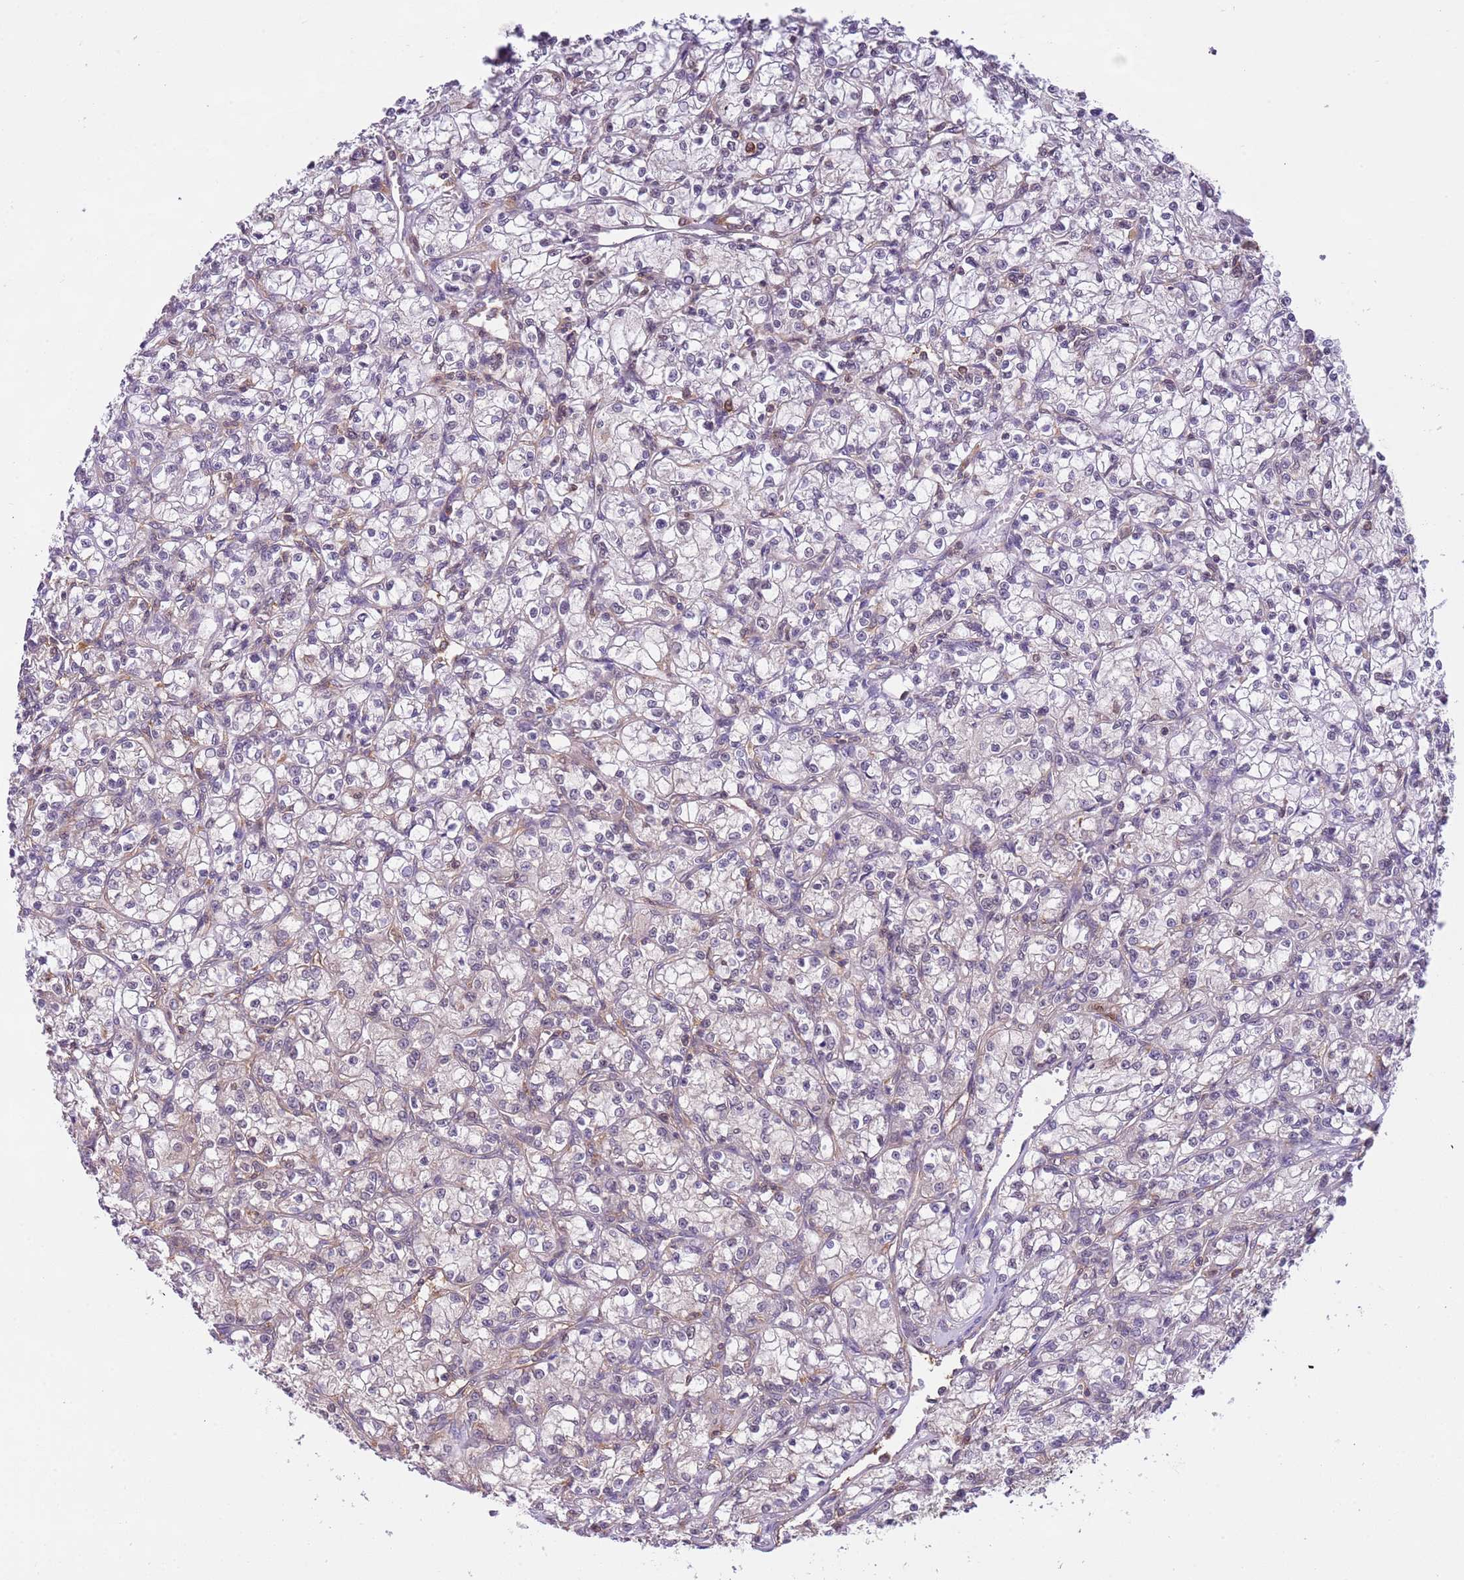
{"staining": {"intensity": "negative", "quantity": "none", "location": "none"}, "tissue": "renal cancer", "cell_type": "Tumor cells", "image_type": "cancer", "snomed": [{"axis": "morphology", "description": "Adenocarcinoma, NOS"}, {"axis": "topography", "description": "Kidney"}], "caption": "Adenocarcinoma (renal) was stained to show a protein in brown. There is no significant staining in tumor cells.", "gene": "STIP1", "patient": {"sex": "female", "age": 59}}